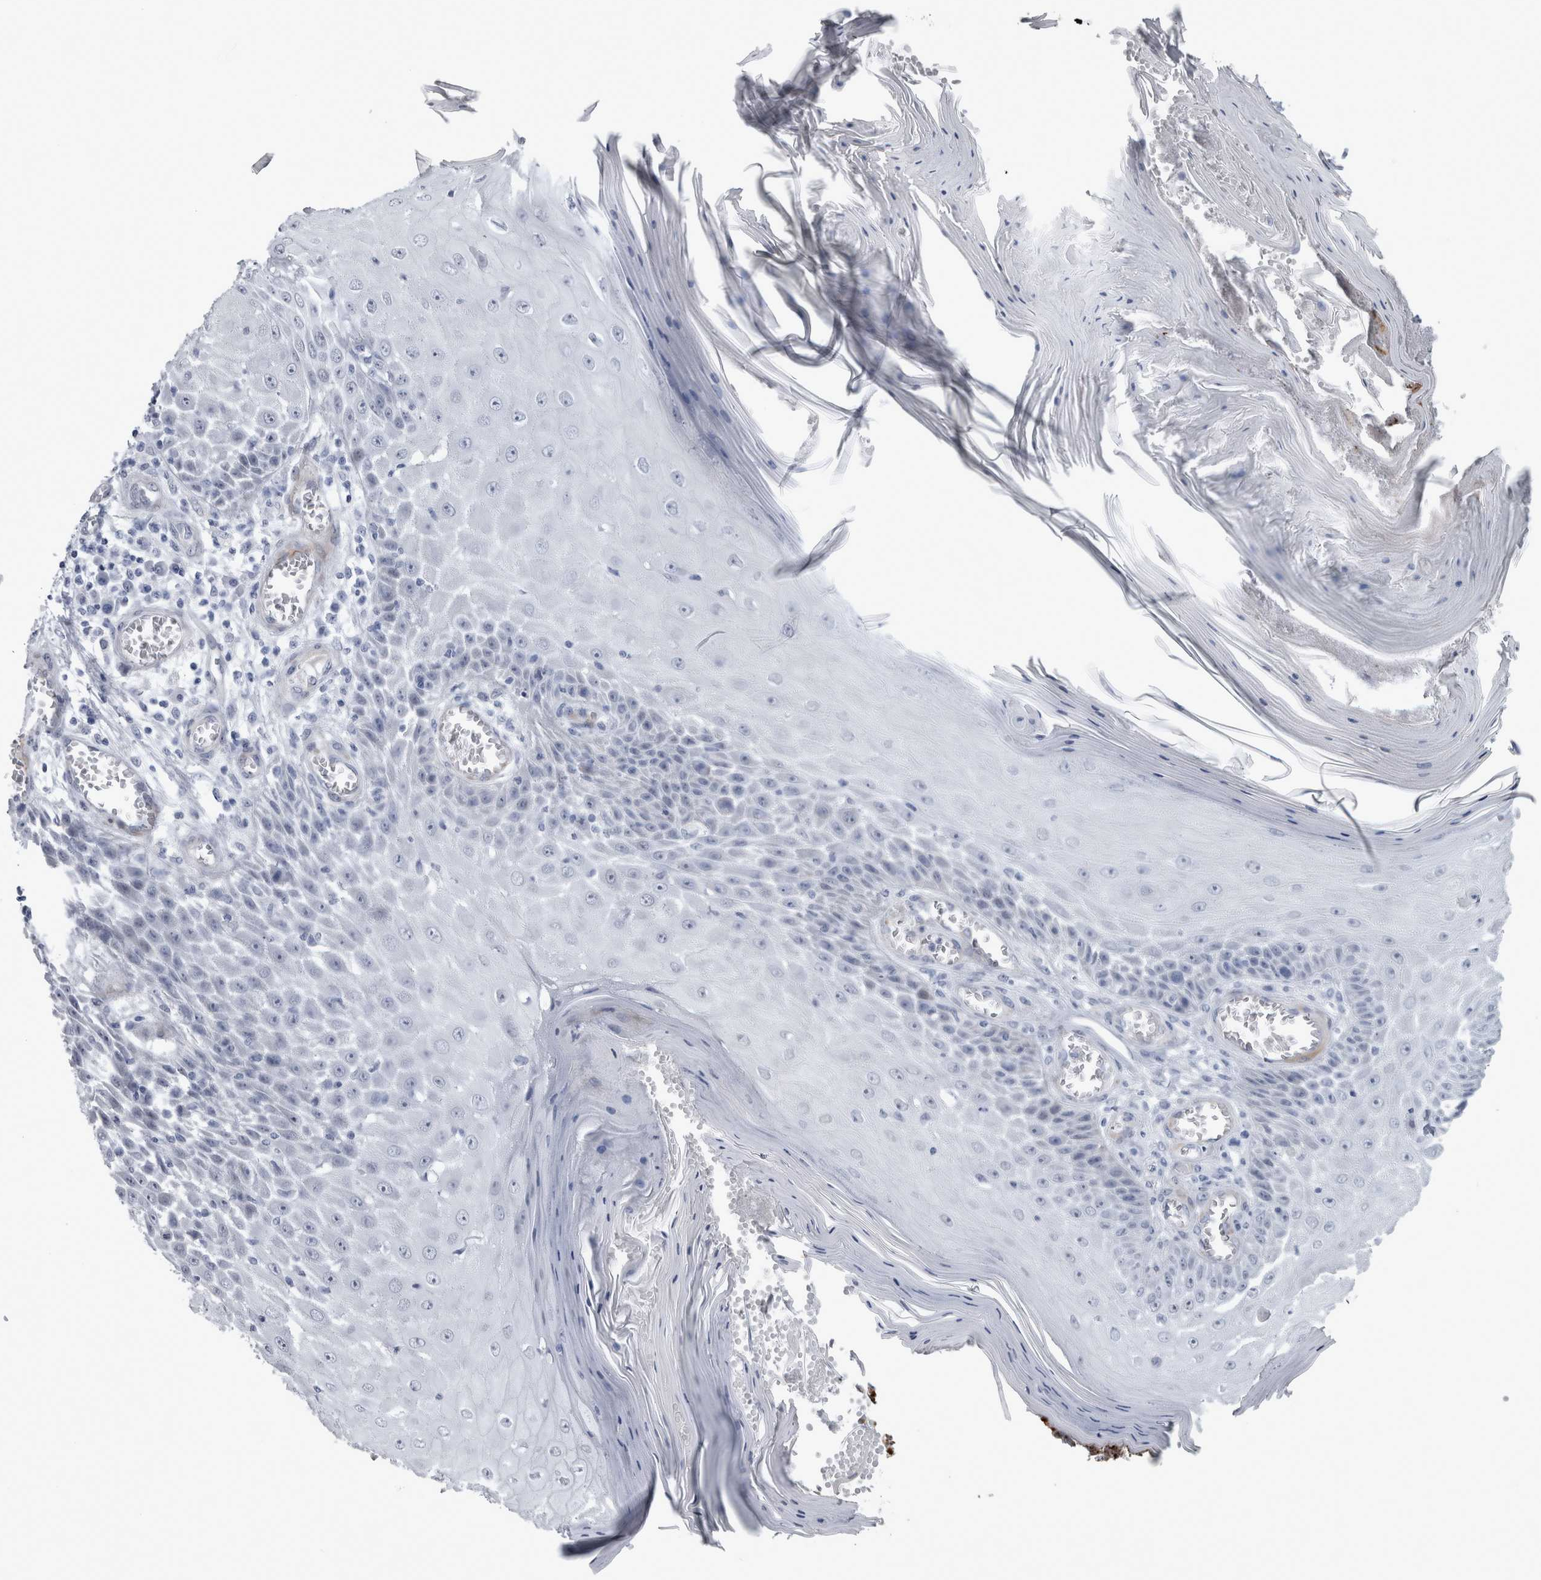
{"staining": {"intensity": "negative", "quantity": "none", "location": "none"}, "tissue": "skin cancer", "cell_type": "Tumor cells", "image_type": "cancer", "snomed": [{"axis": "morphology", "description": "Squamous cell carcinoma, NOS"}, {"axis": "topography", "description": "Skin"}], "caption": "Immunohistochemistry of human skin cancer (squamous cell carcinoma) exhibits no expression in tumor cells. The staining is performed using DAB (3,3'-diaminobenzidine) brown chromogen with nuclei counter-stained in using hematoxylin.", "gene": "VWDE", "patient": {"sex": "female", "age": 73}}